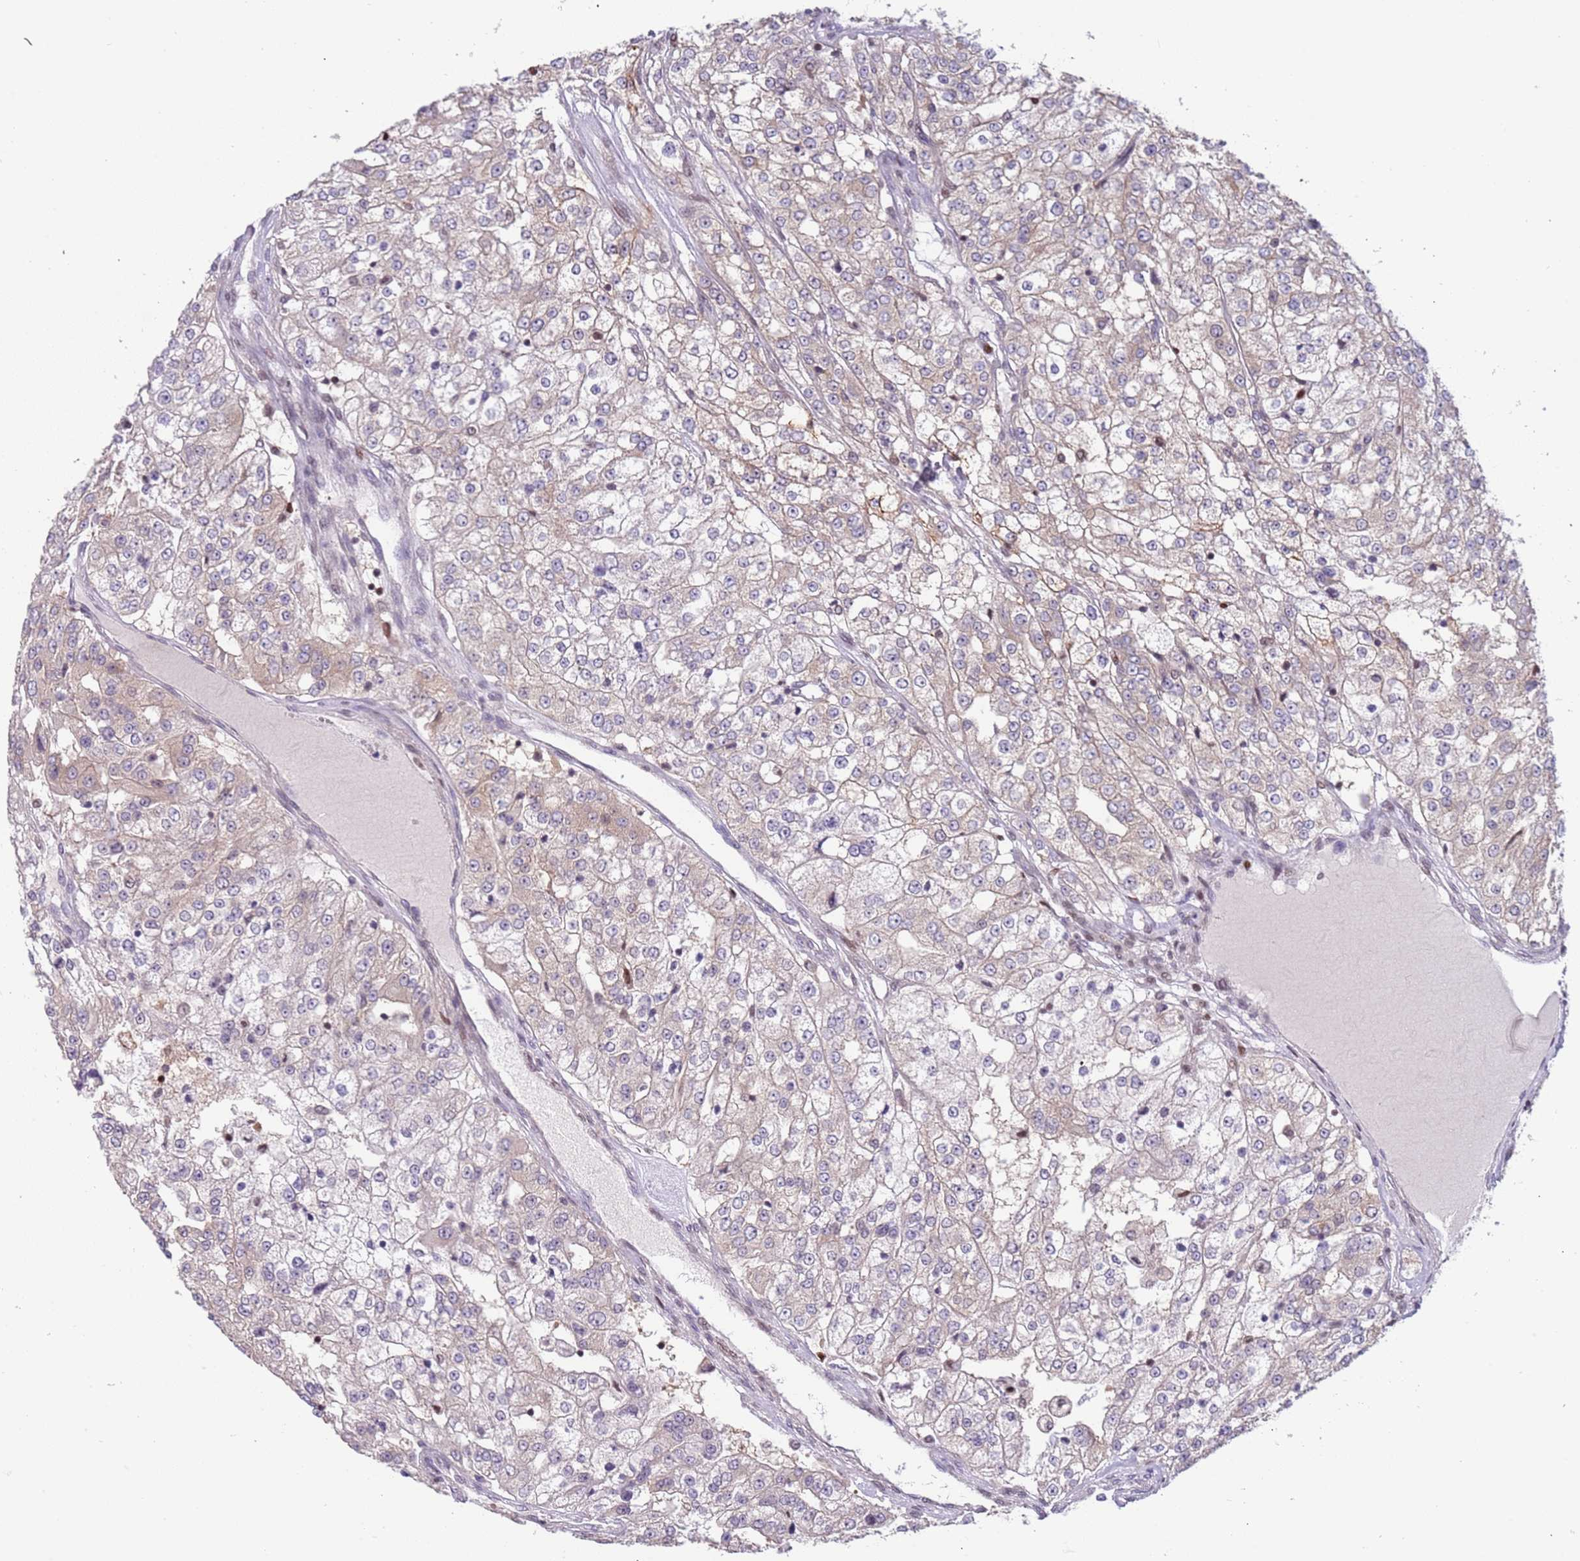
{"staining": {"intensity": "negative", "quantity": "none", "location": "none"}, "tissue": "renal cancer", "cell_type": "Tumor cells", "image_type": "cancer", "snomed": [{"axis": "morphology", "description": "Adenocarcinoma, NOS"}, {"axis": "topography", "description": "Kidney"}], "caption": "IHC of human renal cancer (adenocarcinoma) shows no staining in tumor cells.", "gene": "ARHGEF5", "patient": {"sex": "female", "age": 63}}